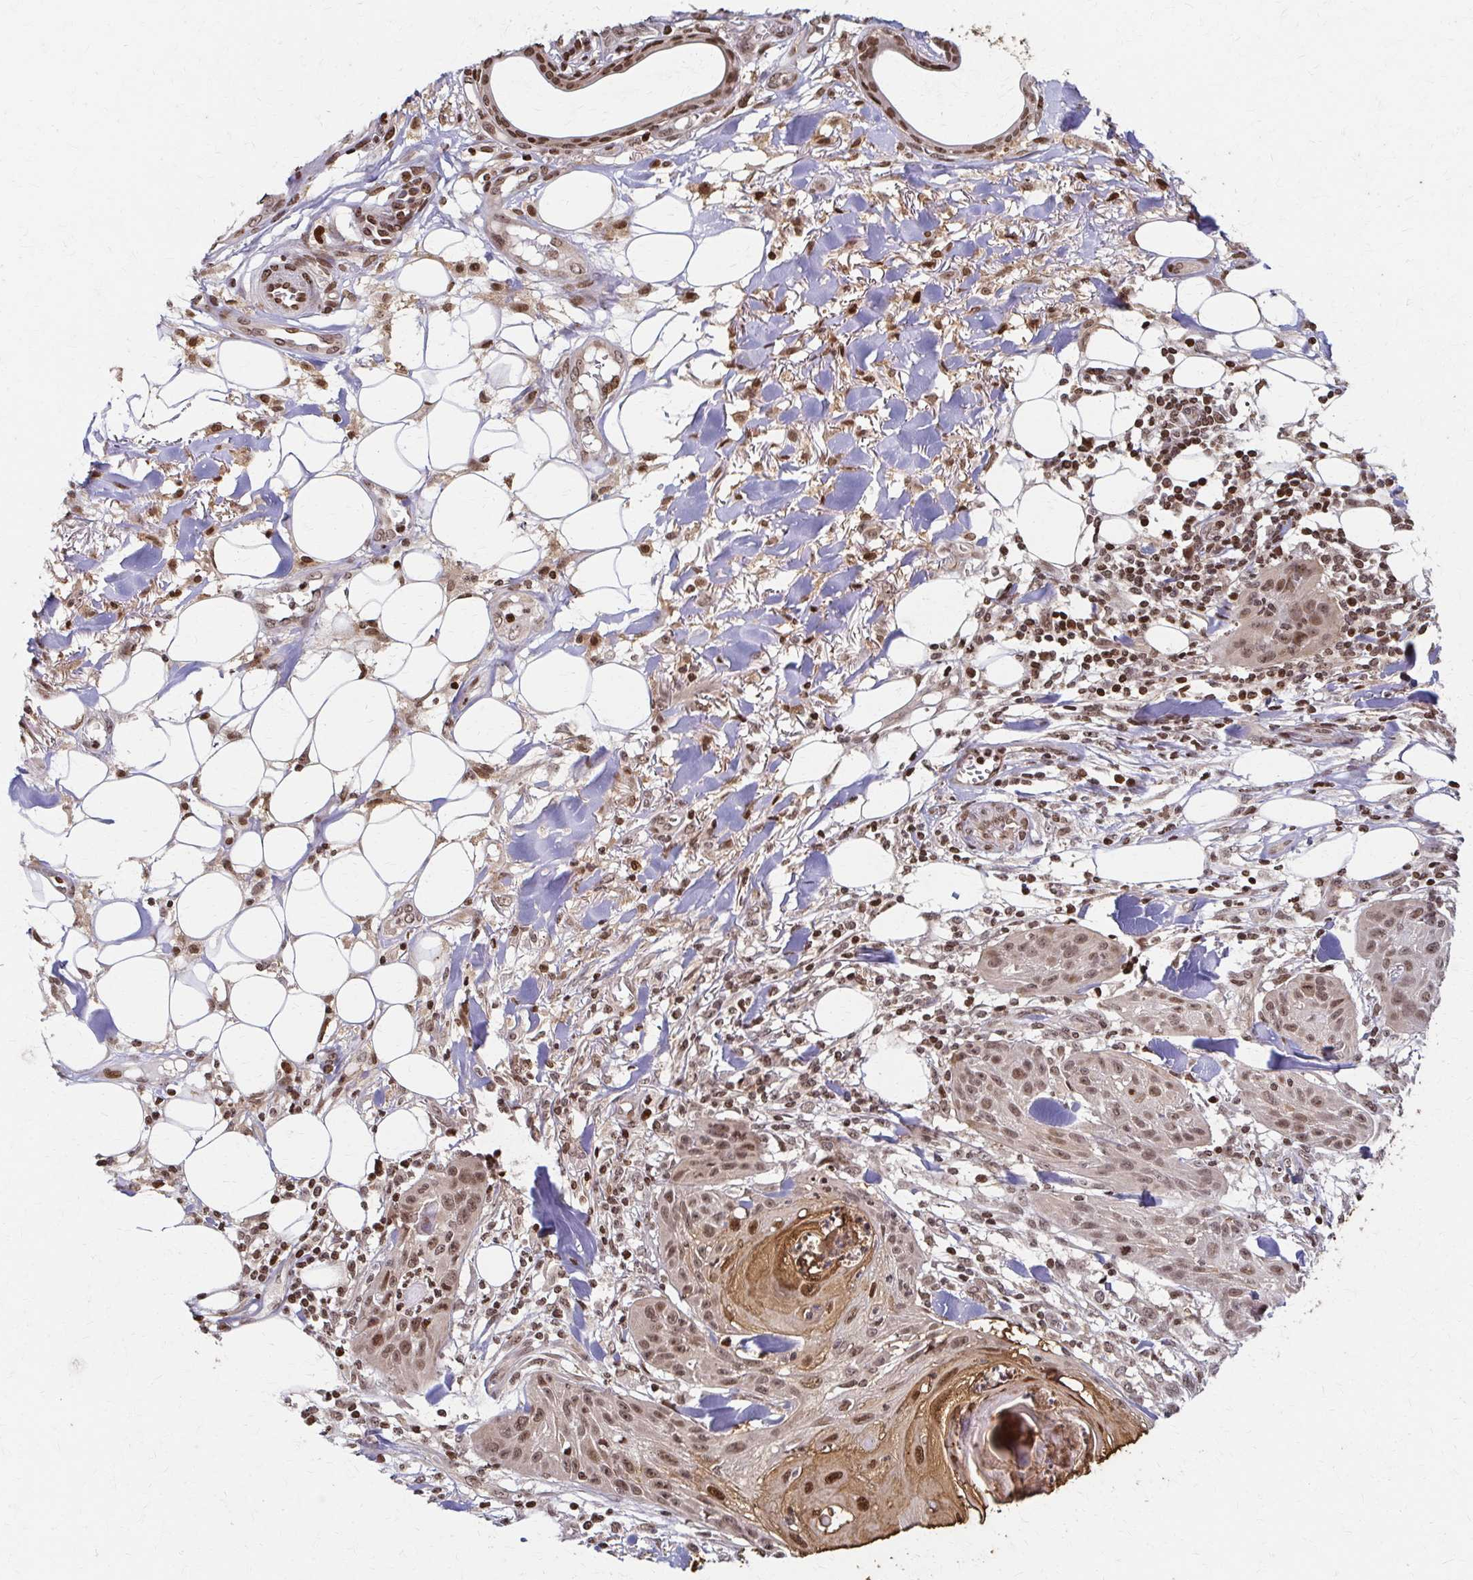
{"staining": {"intensity": "weak", "quantity": ">75%", "location": "nuclear"}, "tissue": "skin cancer", "cell_type": "Tumor cells", "image_type": "cancer", "snomed": [{"axis": "morphology", "description": "Squamous cell carcinoma, NOS"}, {"axis": "topography", "description": "Skin"}], "caption": "A high-resolution photomicrograph shows immunohistochemistry (IHC) staining of skin squamous cell carcinoma, which demonstrates weak nuclear positivity in about >75% of tumor cells.", "gene": "PSMD7", "patient": {"sex": "female", "age": 88}}